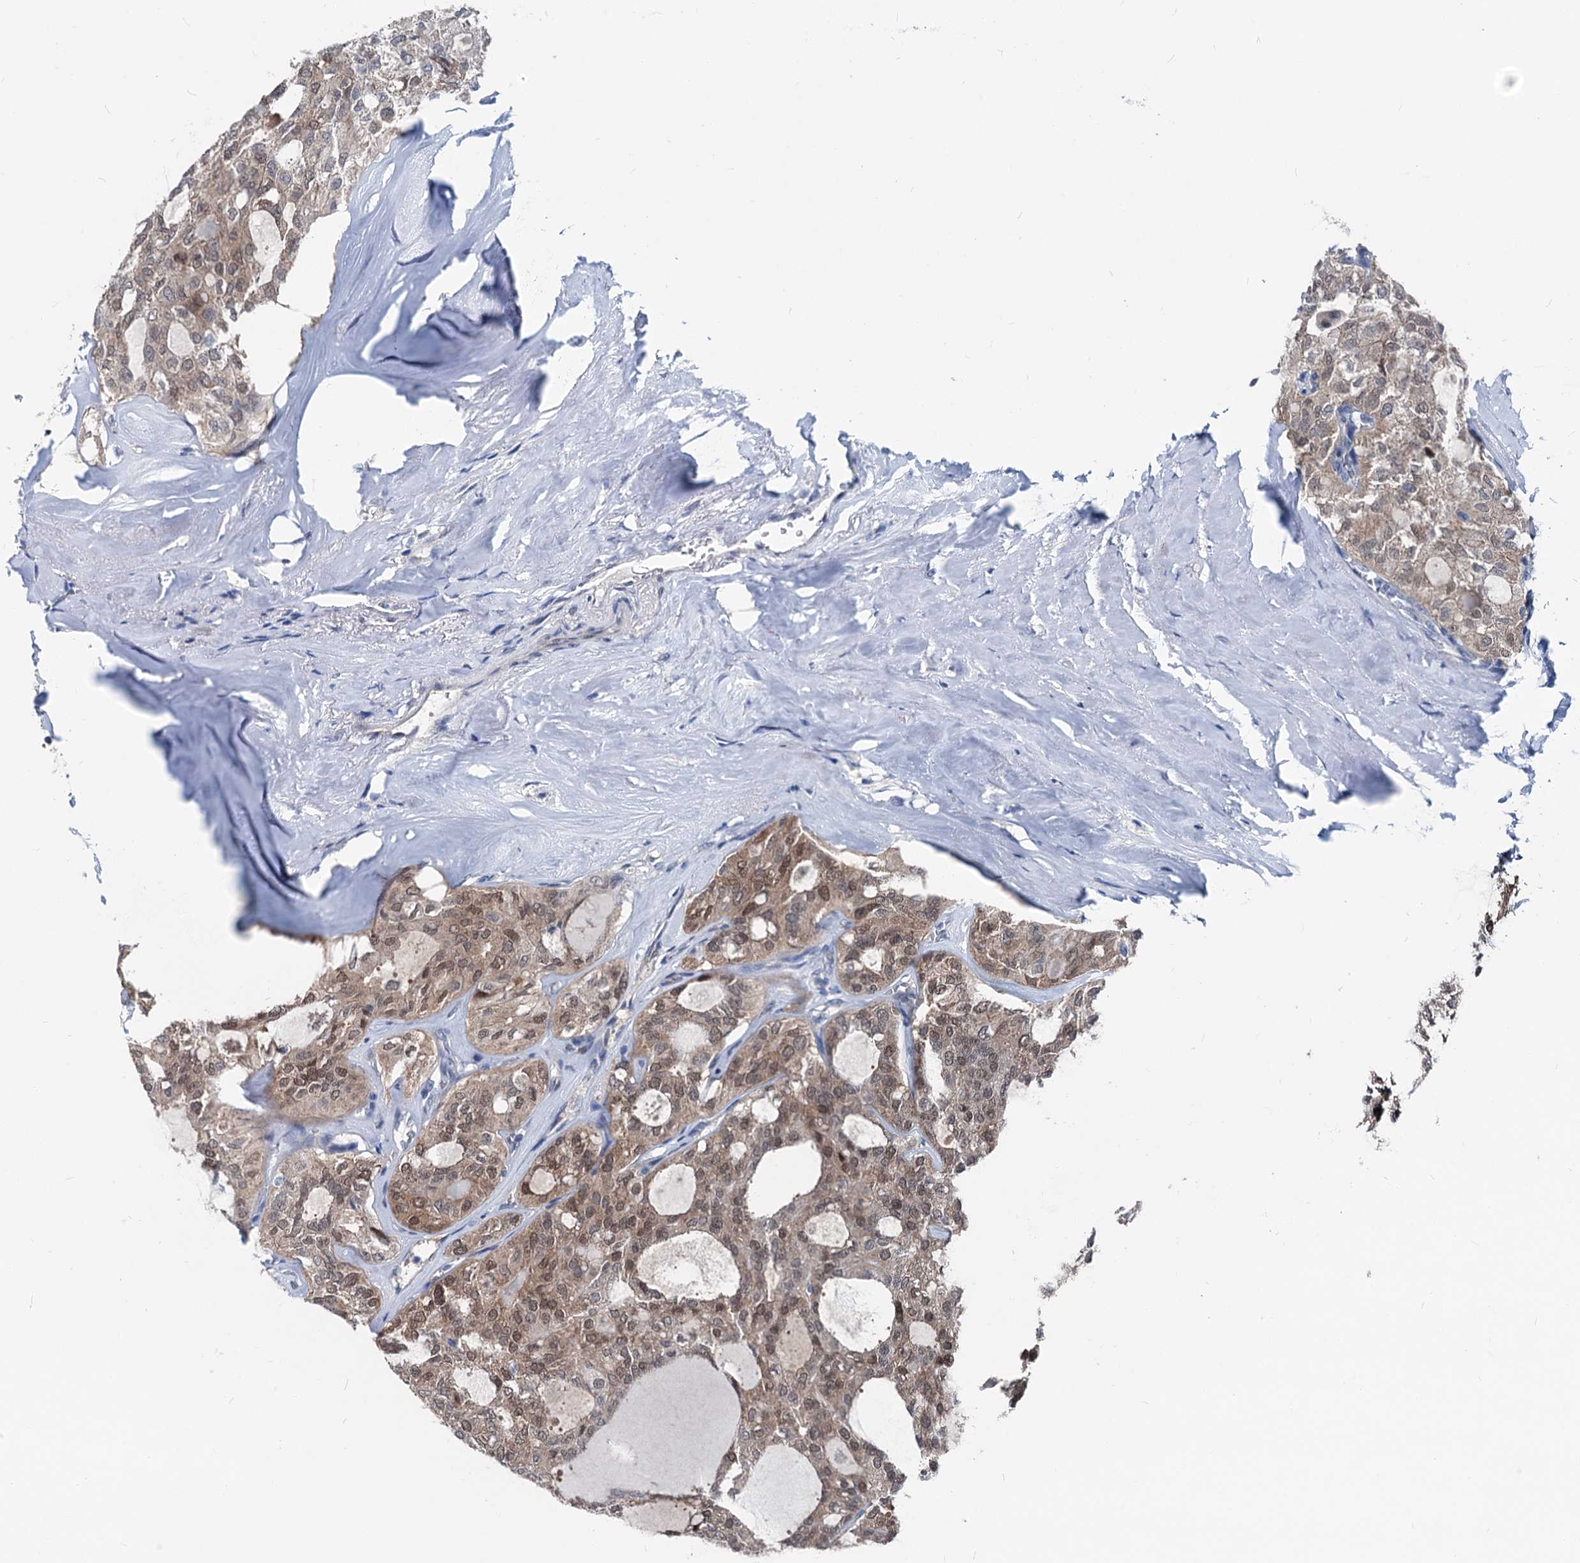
{"staining": {"intensity": "moderate", "quantity": "25%-75%", "location": "cytoplasmic/membranous,nuclear"}, "tissue": "thyroid cancer", "cell_type": "Tumor cells", "image_type": "cancer", "snomed": [{"axis": "morphology", "description": "Follicular adenoma carcinoma, NOS"}, {"axis": "topography", "description": "Thyroid gland"}], "caption": "Immunohistochemistry (IHC) histopathology image of thyroid cancer stained for a protein (brown), which exhibits medium levels of moderate cytoplasmic/membranous and nuclear positivity in about 25%-75% of tumor cells.", "gene": "GLO1", "patient": {"sex": "male", "age": 75}}